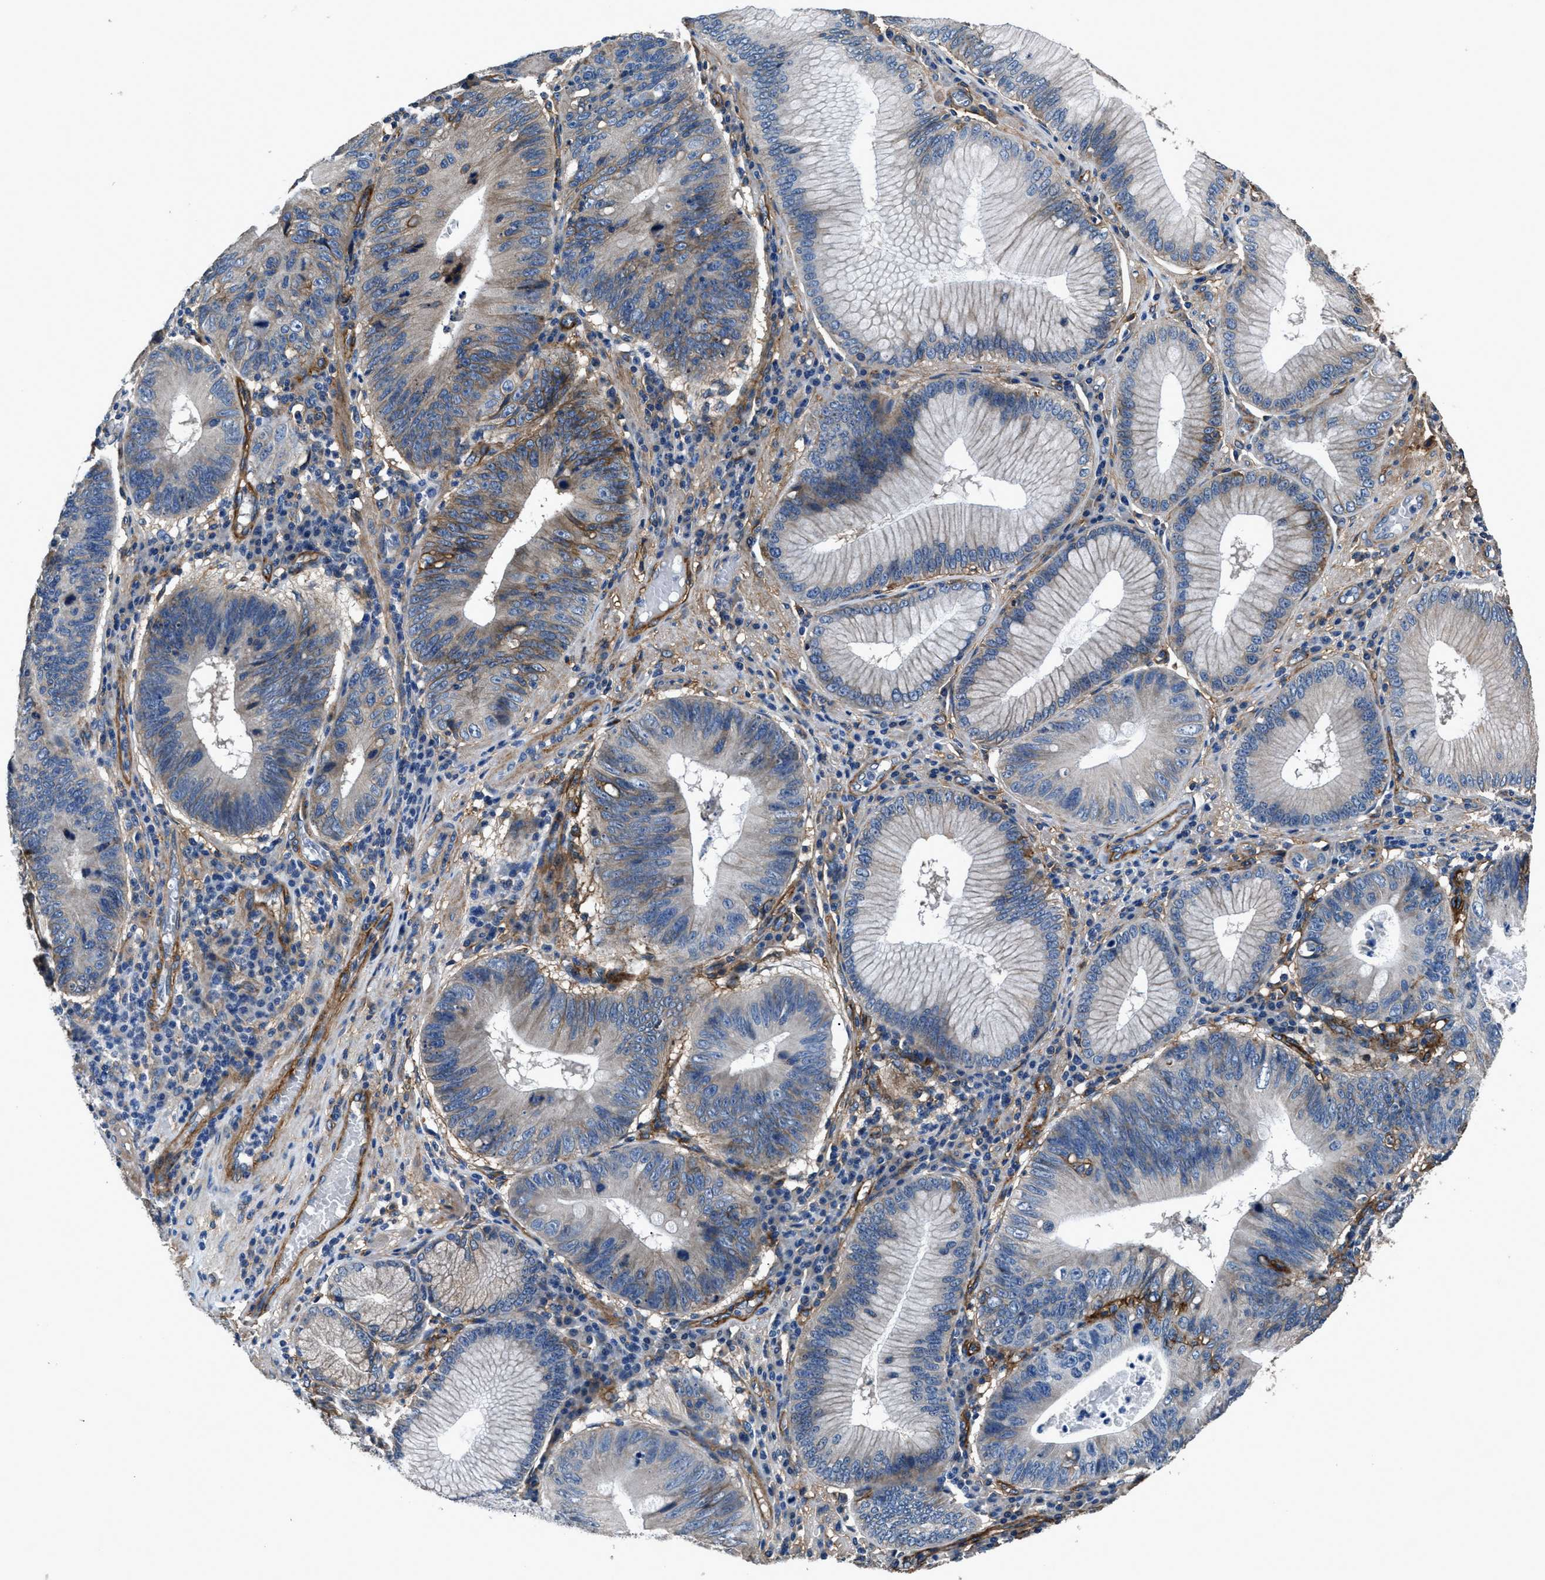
{"staining": {"intensity": "weak", "quantity": "<25%", "location": "cytoplasmic/membranous"}, "tissue": "stomach cancer", "cell_type": "Tumor cells", "image_type": "cancer", "snomed": [{"axis": "morphology", "description": "Adenocarcinoma, NOS"}, {"axis": "topography", "description": "Stomach"}], "caption": "This is an IHC micrograph of human stomach cancer. There is no positivity in tumor cells.", "gene": "CD276", "patient": {"sex": "male", "age": 59}}